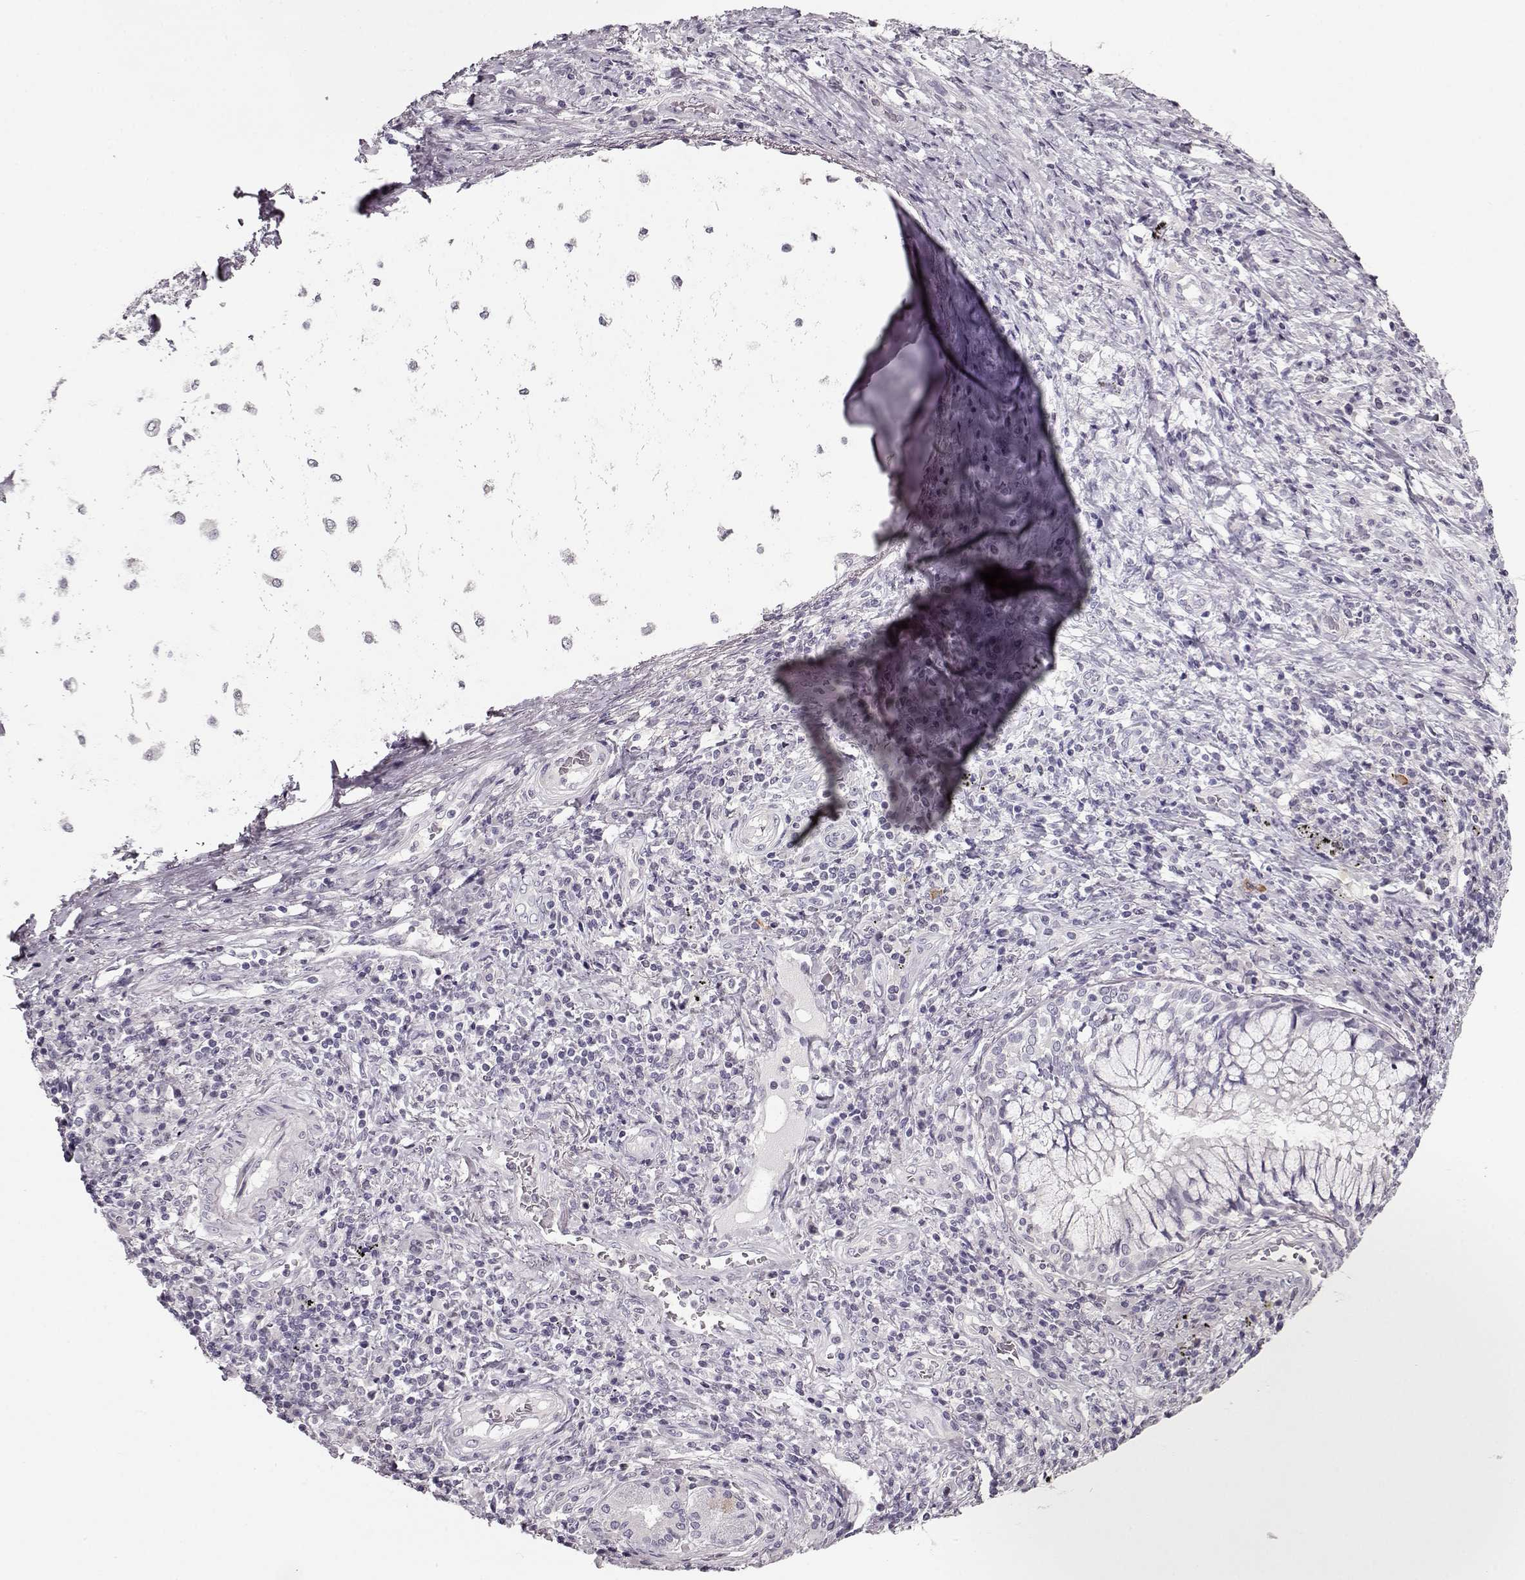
{"staining": {"intensity": "negative", "quantity": "none", "location": "none"}, "tissue": "lung cancer", "cell_type": "Tumor cells", "image_type": "cancer", "snomed": [{"axis": "morphology", "description": "Normal tissue, NOS"}, {"axis": "morphology", "description": "Squamous cell carcinoma, NOS"}, {"axis": "topography", "description": "Bronchus"}, {"axis": "topography", "description": "Lung"}], "caption": "A high-resolution histopathology image shows IHC staining of squamous cell carcinoma (lung), which demonstrates no significant staining in tumor cells.", "gene": "RP1L1", "patient": {"sex": "male", "age": 64}}